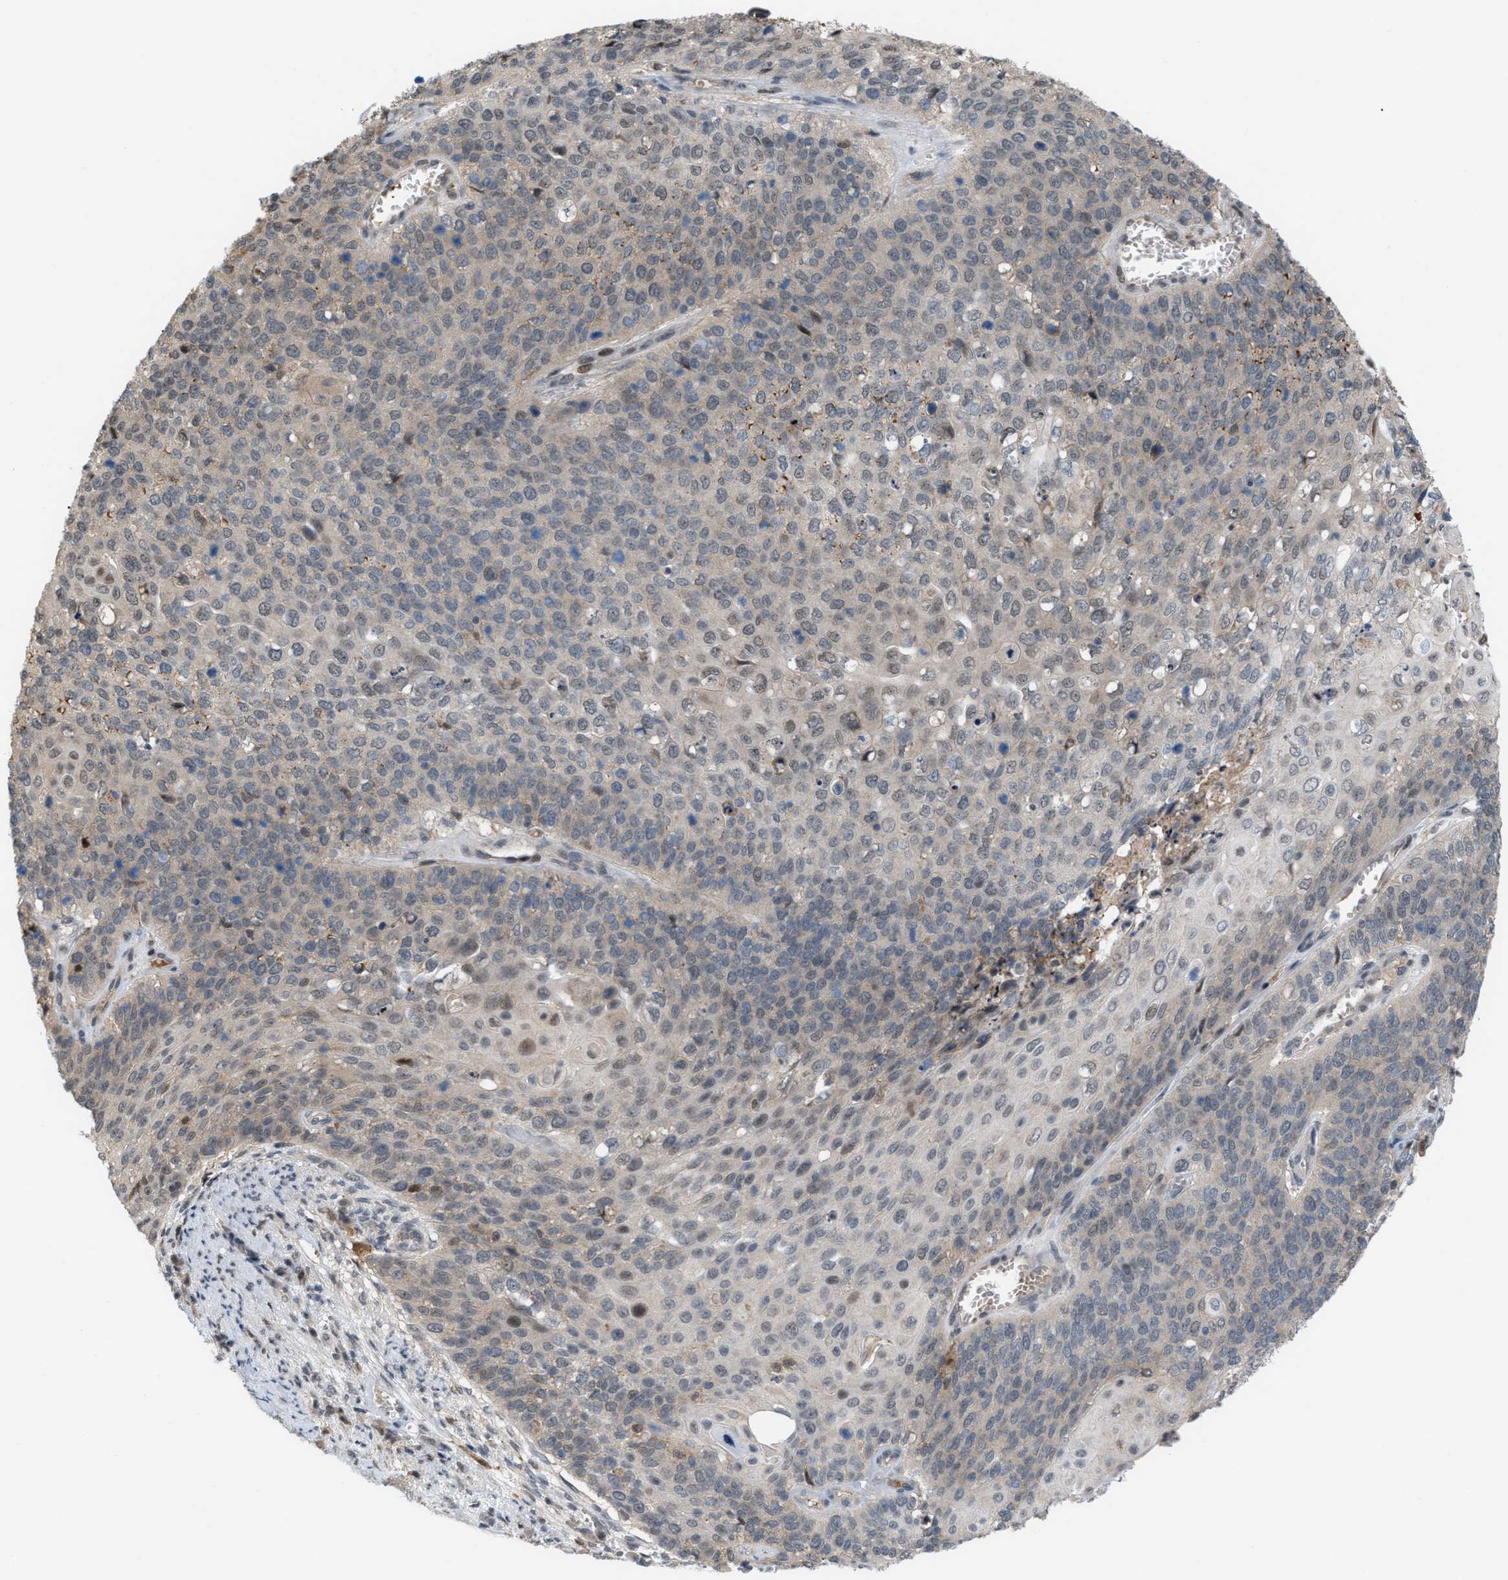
{"staining": {"intensity": "weak", "quantity": "<25%", "location": "nuclear"}, "tissue": "cervical cancer", "cell_type": "Tumor cells", "image_type": "cancer", "snomed": [{"axis": "morphology", "description": "Squamous cell carcinoma, NOS"}, {"axis": "topography", "description": "Cervix"}], "caption": "Photomicrograph shows no significant protein positivity in tumor cells of cervical cancer (squamous cell carcinoma).", "gene": "RFFL", "patient": {"sex": "female", "age": 39}}